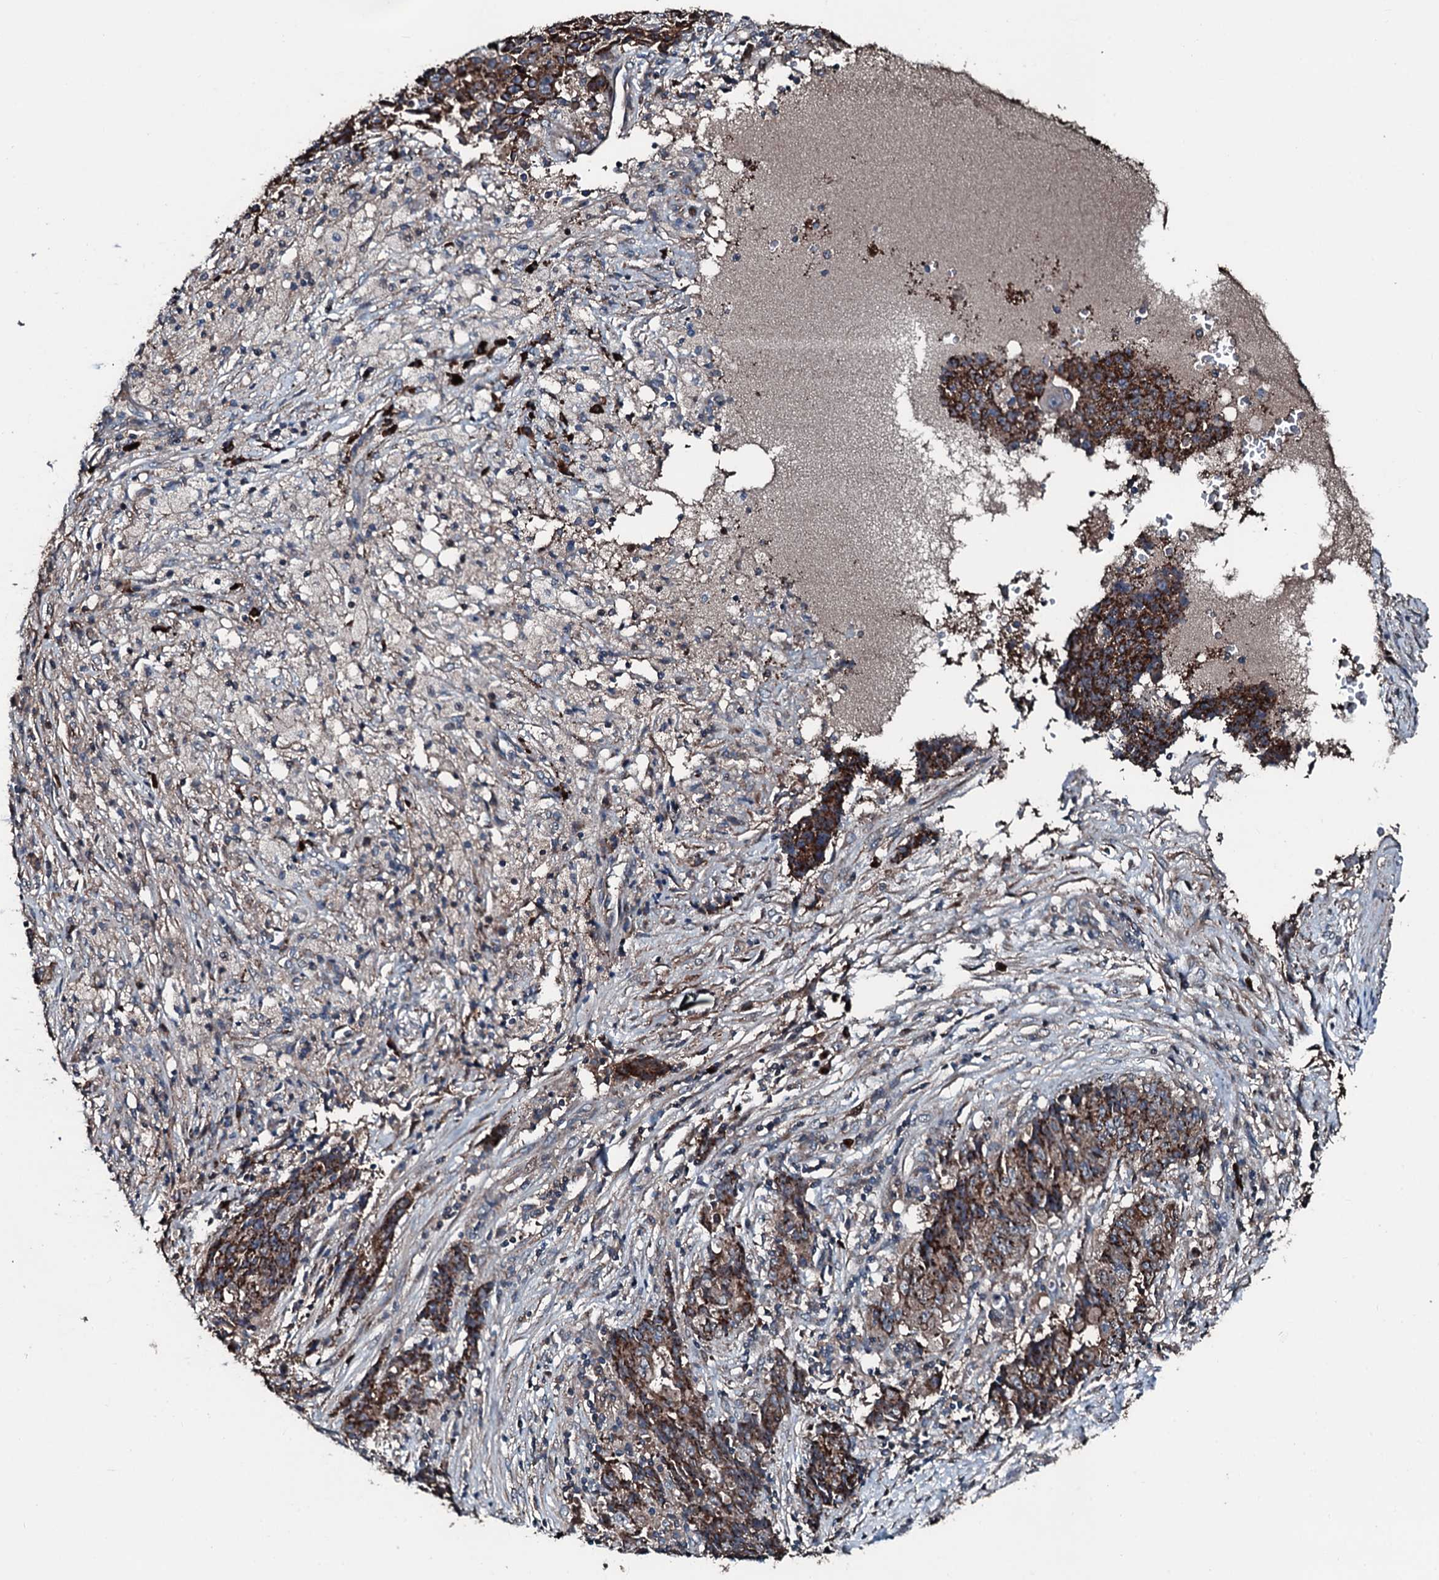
{"staining": {"intensity": "strong", "quantity": ">75%", "location": "cytoplasmic/membranous"}, "tissue": "ovarian cancer", "cell_type": "Tumor cells", "image_type": "cancer", "snomed": [{"axis": "morphology", "description": "Carcinoma, endometroid"}, {"axis": "topography", "description": "Ovary"}], "caption": "Endometroid carcinoma (ovarian) was stained to show a protein in brown. There is high levels of strong cytoplasmic/membranous staining in approximately >75% of tumor cells.", "gene": "AARS1", "patient": {"sex": "female", "age": 42}}